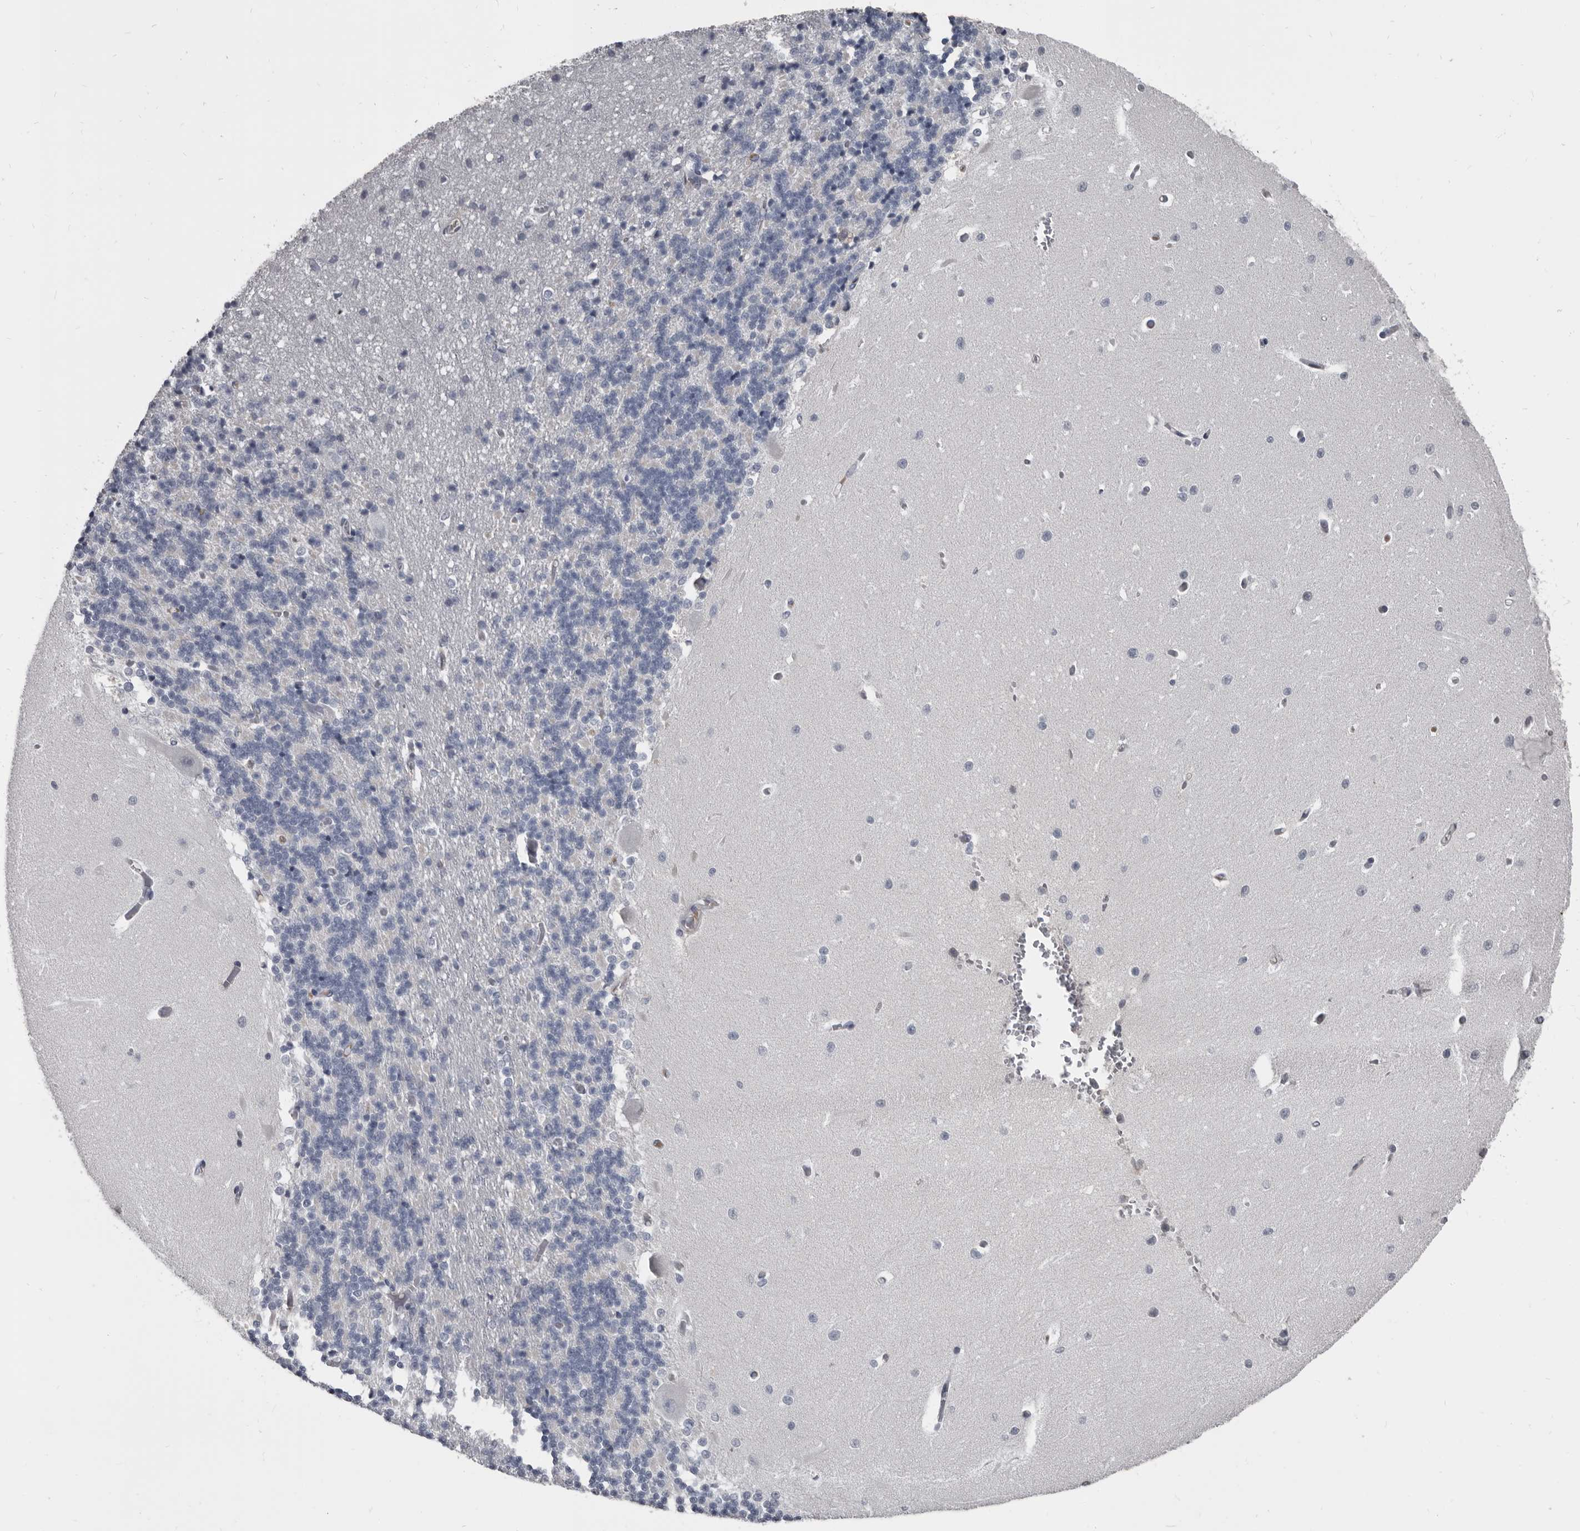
{"staining": {"intensity": "negative", "quantity": "none", "location": "none"}, "tissue": "cerebellum", "cell_type": "Cells in granular layer", "image_type": "normal", "snomed": [{"axis": "morphology", "description": "Normal tissue, NOS"}, {"axis": "topography", "description": "Cerebellum"}], "caption": "This is an immunohistochemistry micrograph of benign human cerebellum. There is no expression in cells in granular layer.", "gene": "GREB1", "patient": {"sex": "male", "age": 37}}